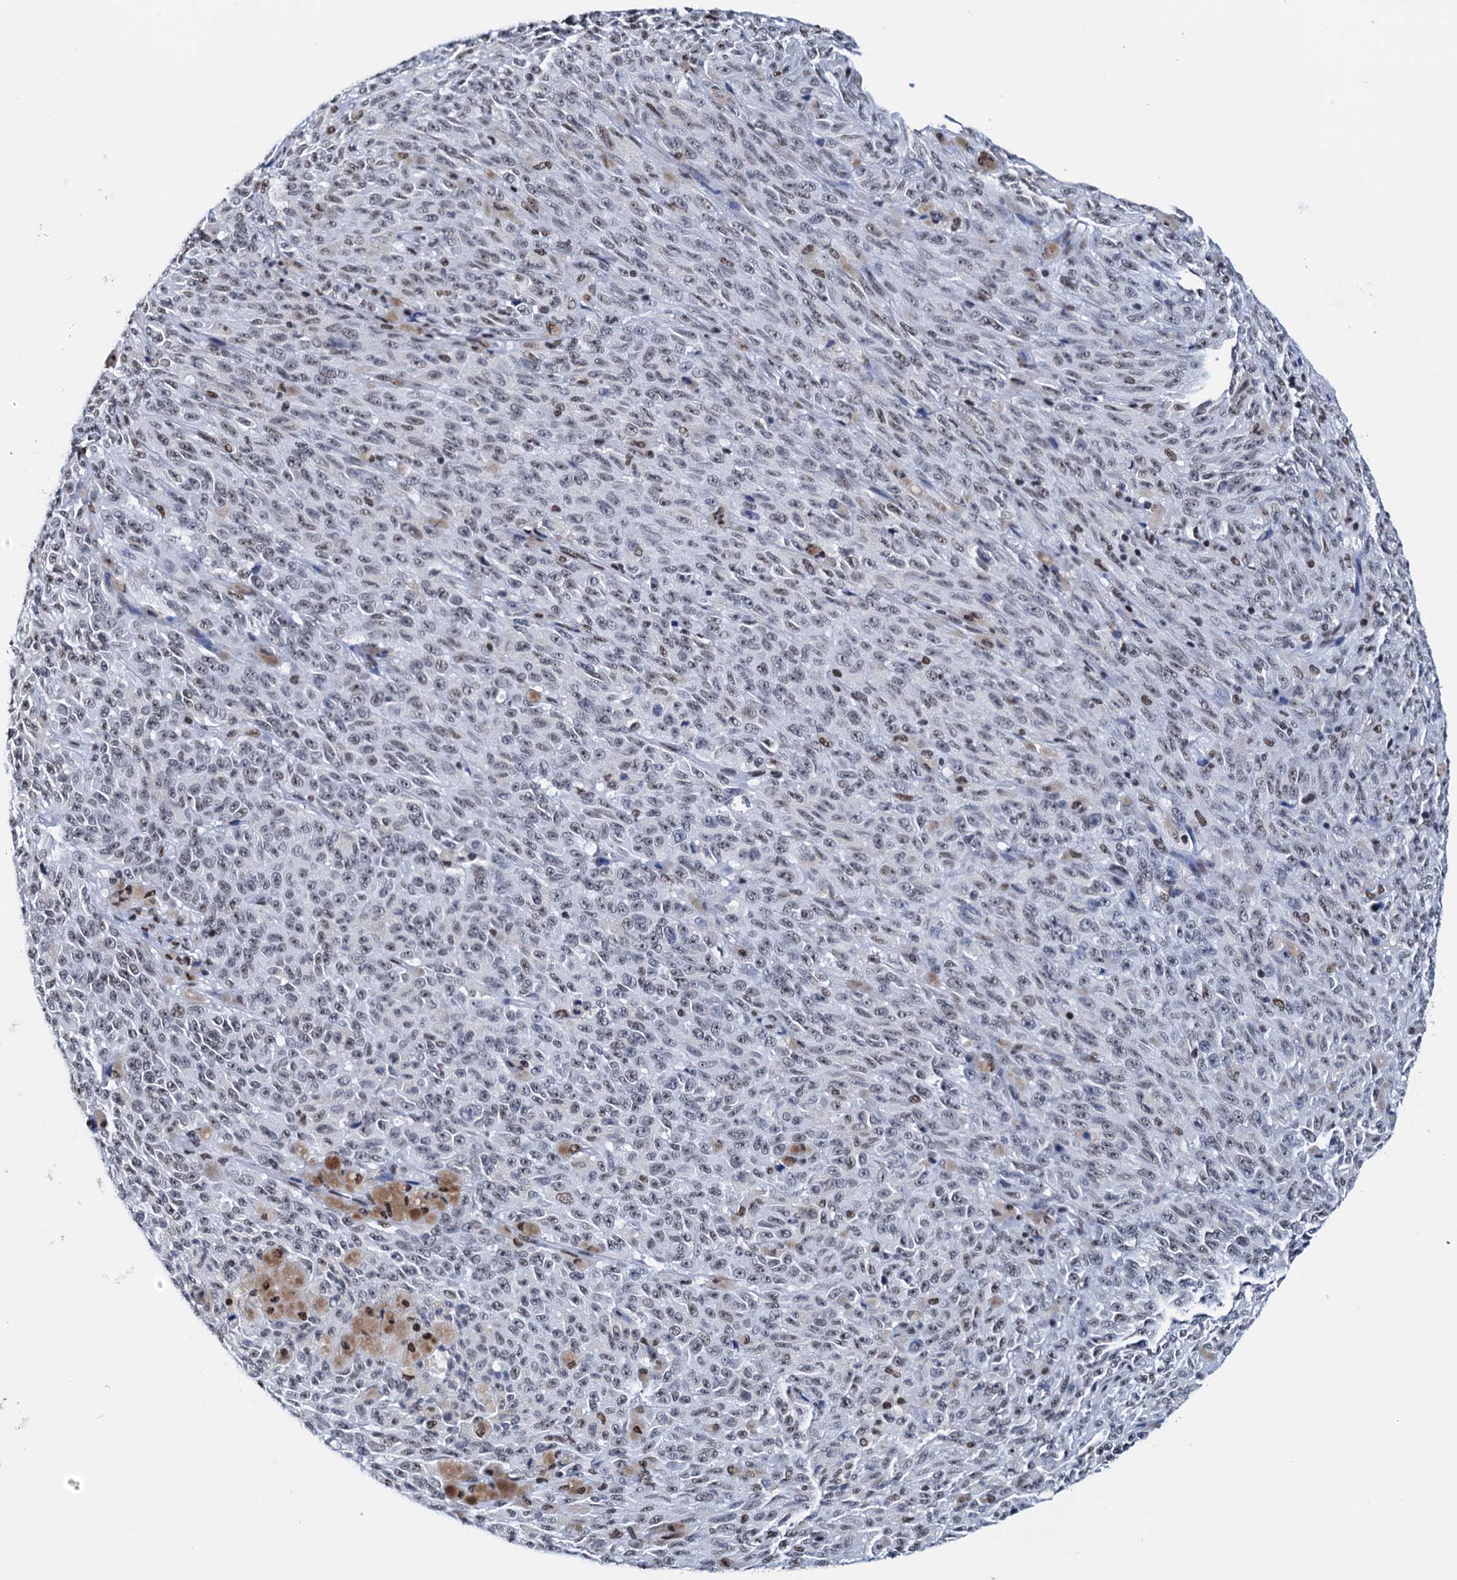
{"staining": {"intensity": "weak", "quantity": "<25%", "location": "nuclear"}, "tissue": "melanoma", "cell_type": "Tumor cells", "image_type": "cancer", "snomed": [{"axis": "morphology", "description": "Malignant melanoma, NOS"}, {"axis": "topography", "description": "Skin"}], "caption": "IHC micrograph of melanoma stained for a protein (brown), which exhibits no expression in tumor cells.", "gene": "SLTM", "patient": {"sex": "female", "age": 82}}